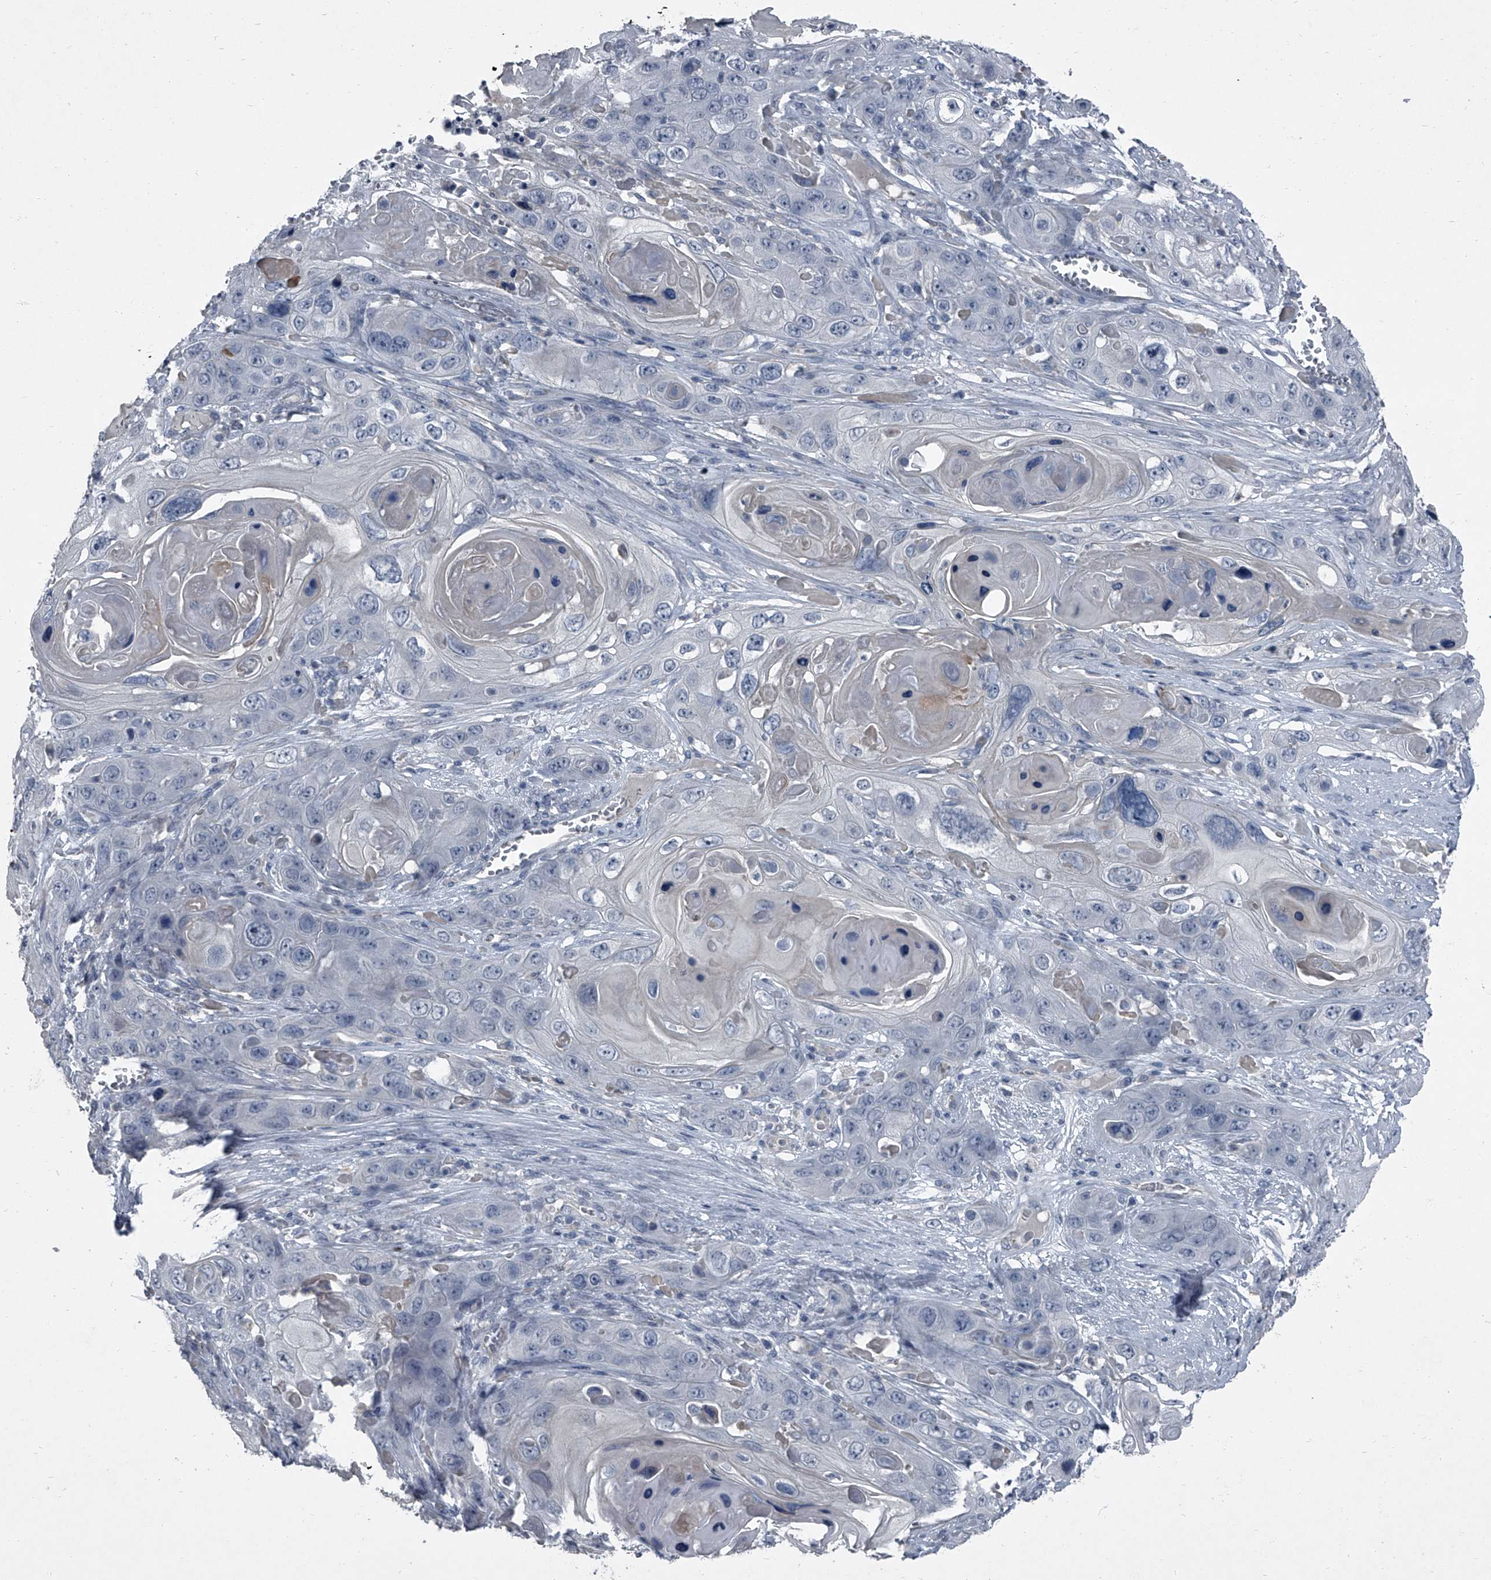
{"staining": {"intensity": "negative", "quantity": "none", "location": "none"}, "tissue": "skin cancer", "cell_type": "Tumor cells", "image_type": "cancer", "snomed": [{"axis": "morphology", "description": "Squamous cell carcinoma, NOS"}, {"axis": "topography", "description": "Skin"}], "caption": "This is an immunohistochemistry image of skin squamous cell carcinoma. There is no staining in tumor cells.", "gene": "HEPHL1", "patient": {"sex": "male", "age": 55}}